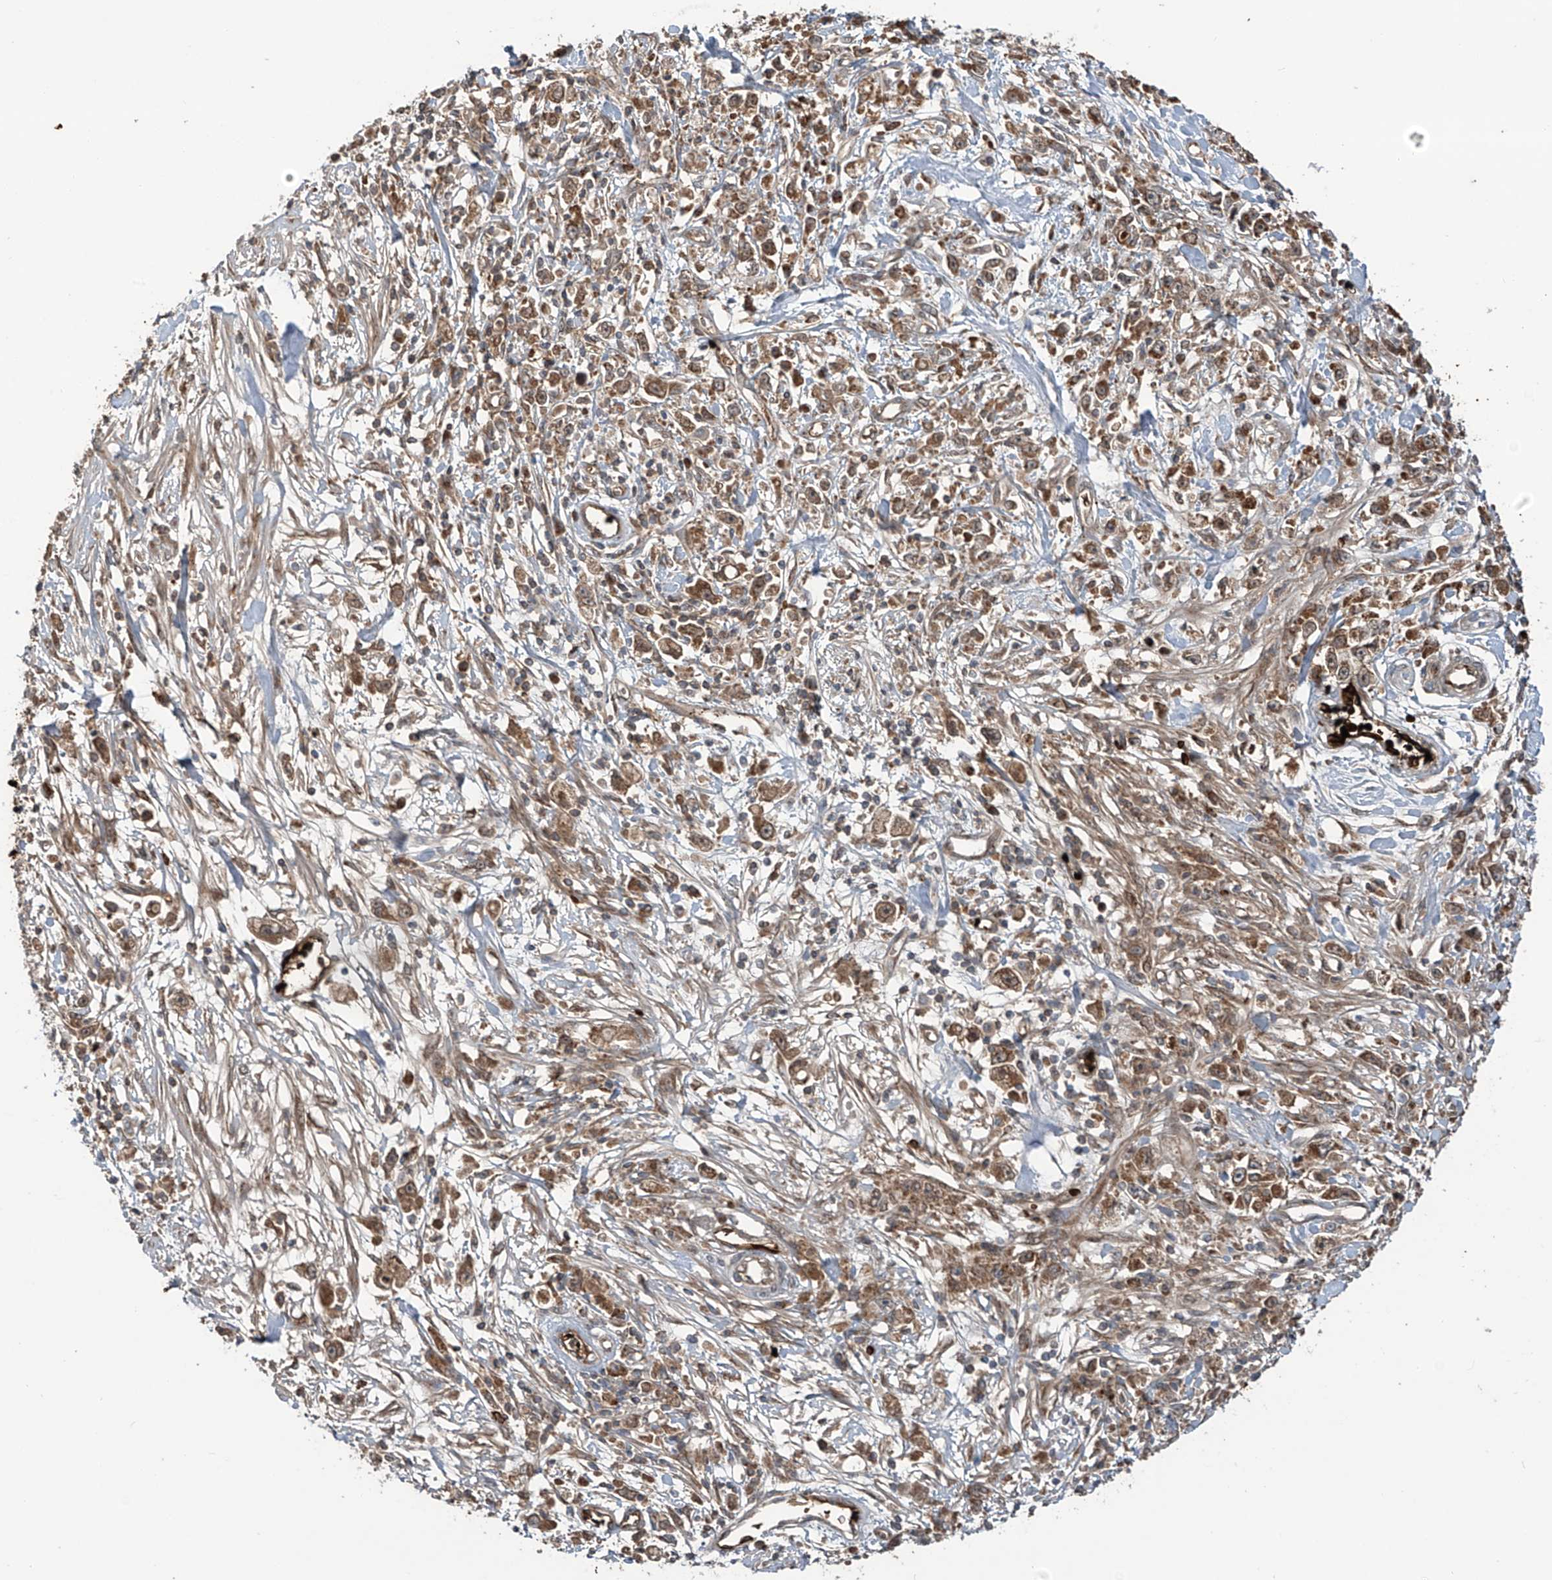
{"staining": {"intensity": "moderate", "quantity": ">75%", "location": "cytoplasmic/membranous"}, "tissue": "stomach cancer", "cell_type": "Tumor cells", "image_type": "cancer", "snomed": [{"axis": "morphology", "description": "Adenocarcinoma, NOS"}, {"axis": "topography", "description": "Stomach"}], "caption": "High-power microscopy captured an immunohistochemistry micrograph of stomach cancer, revealing moderate cytoplasmic/membranous positivity in about >75% of tumor cells. The staining was performed using DAB (3,3'-diaminobenzidine) to visualize the protein expression in brown, while the nuclei were stained in blue with hematoxylin (Magnification: 20x).", "gene": "ZDHHC9", "patient": {"sex": "female", "age": 59}}